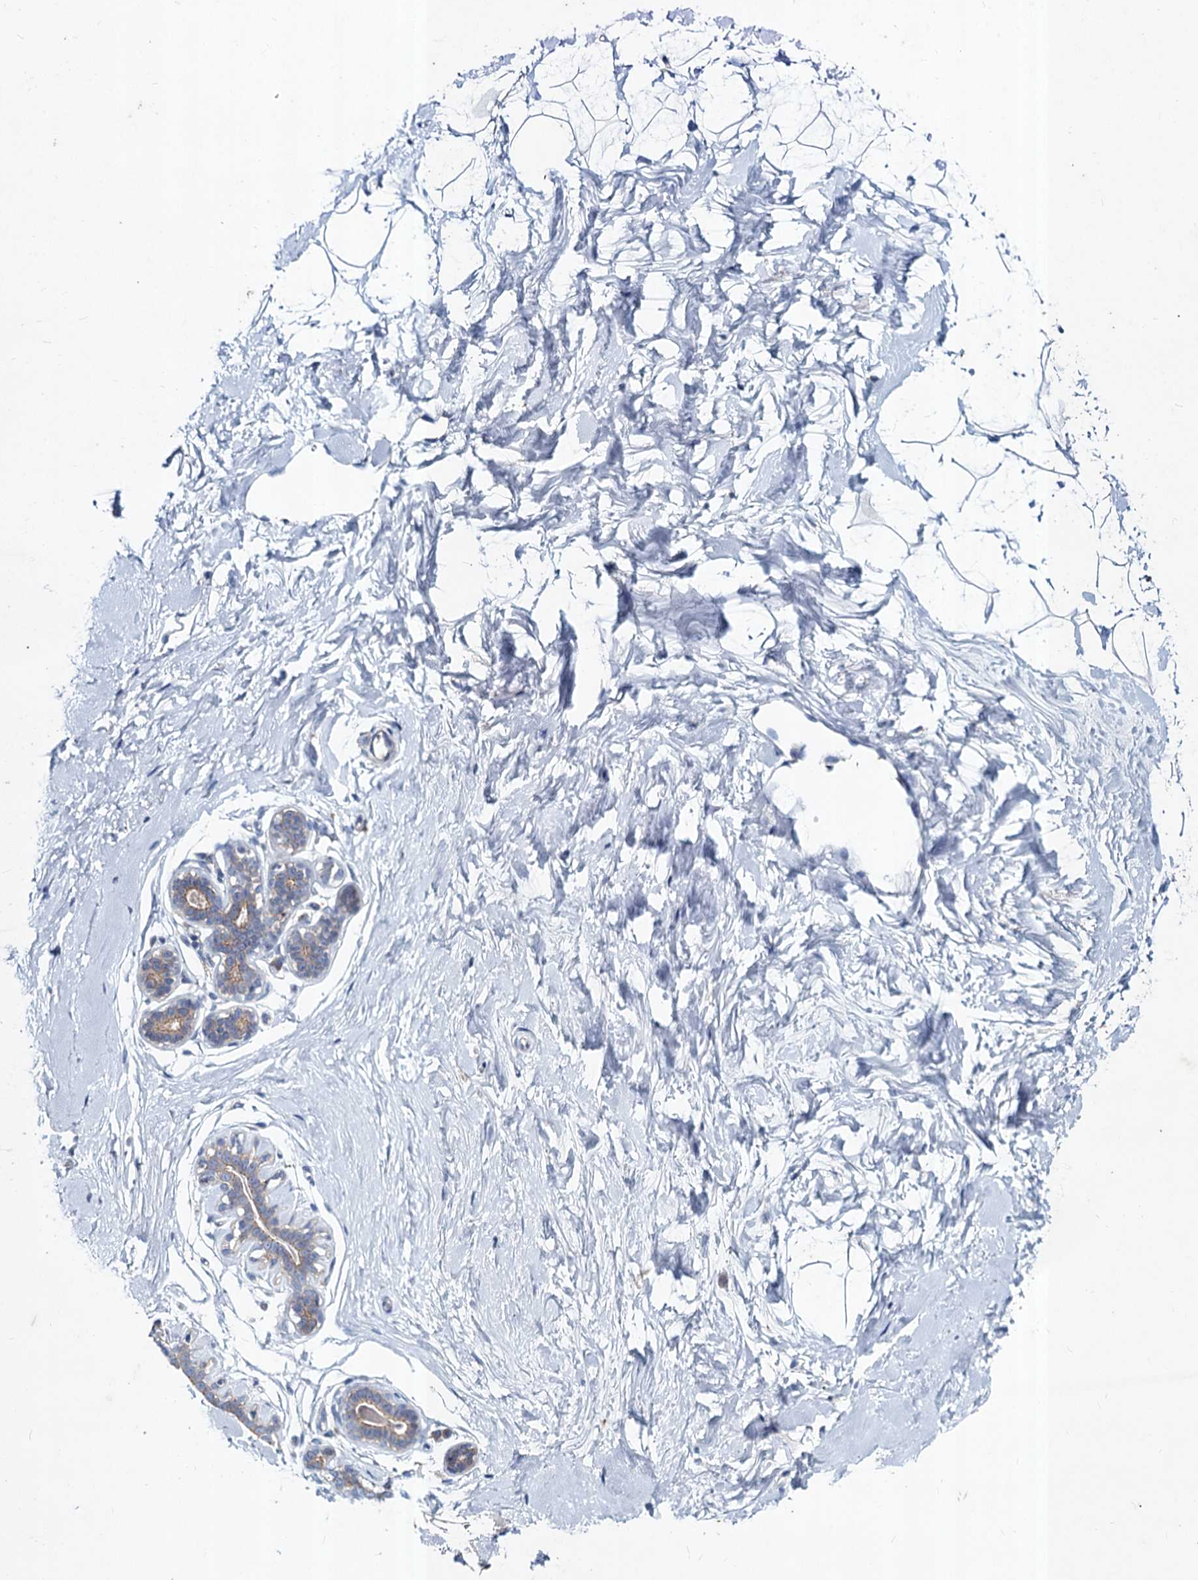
{"staining": {"intensity": "negative", "quantity": "none", "location": "none"}, "tissue": "breast", "cell_type": "Adipocytes", "image_type": "normal", "snomed": [{"axis": "morphology", "description": "Normal tissue, NOS"}, {"axis": "morphology", "description": "Adenoma, NOS"}, {"axis": "topography", "description": "Breast"}], "caption": "This is a histopathology image of immunohistochemistry (IHC) staining of benign breast, which shows no staining in adipocytes. Nuclei are stained in blue.", "gene": "TMX2", "patient": {"sex": "female", "age": 23}}